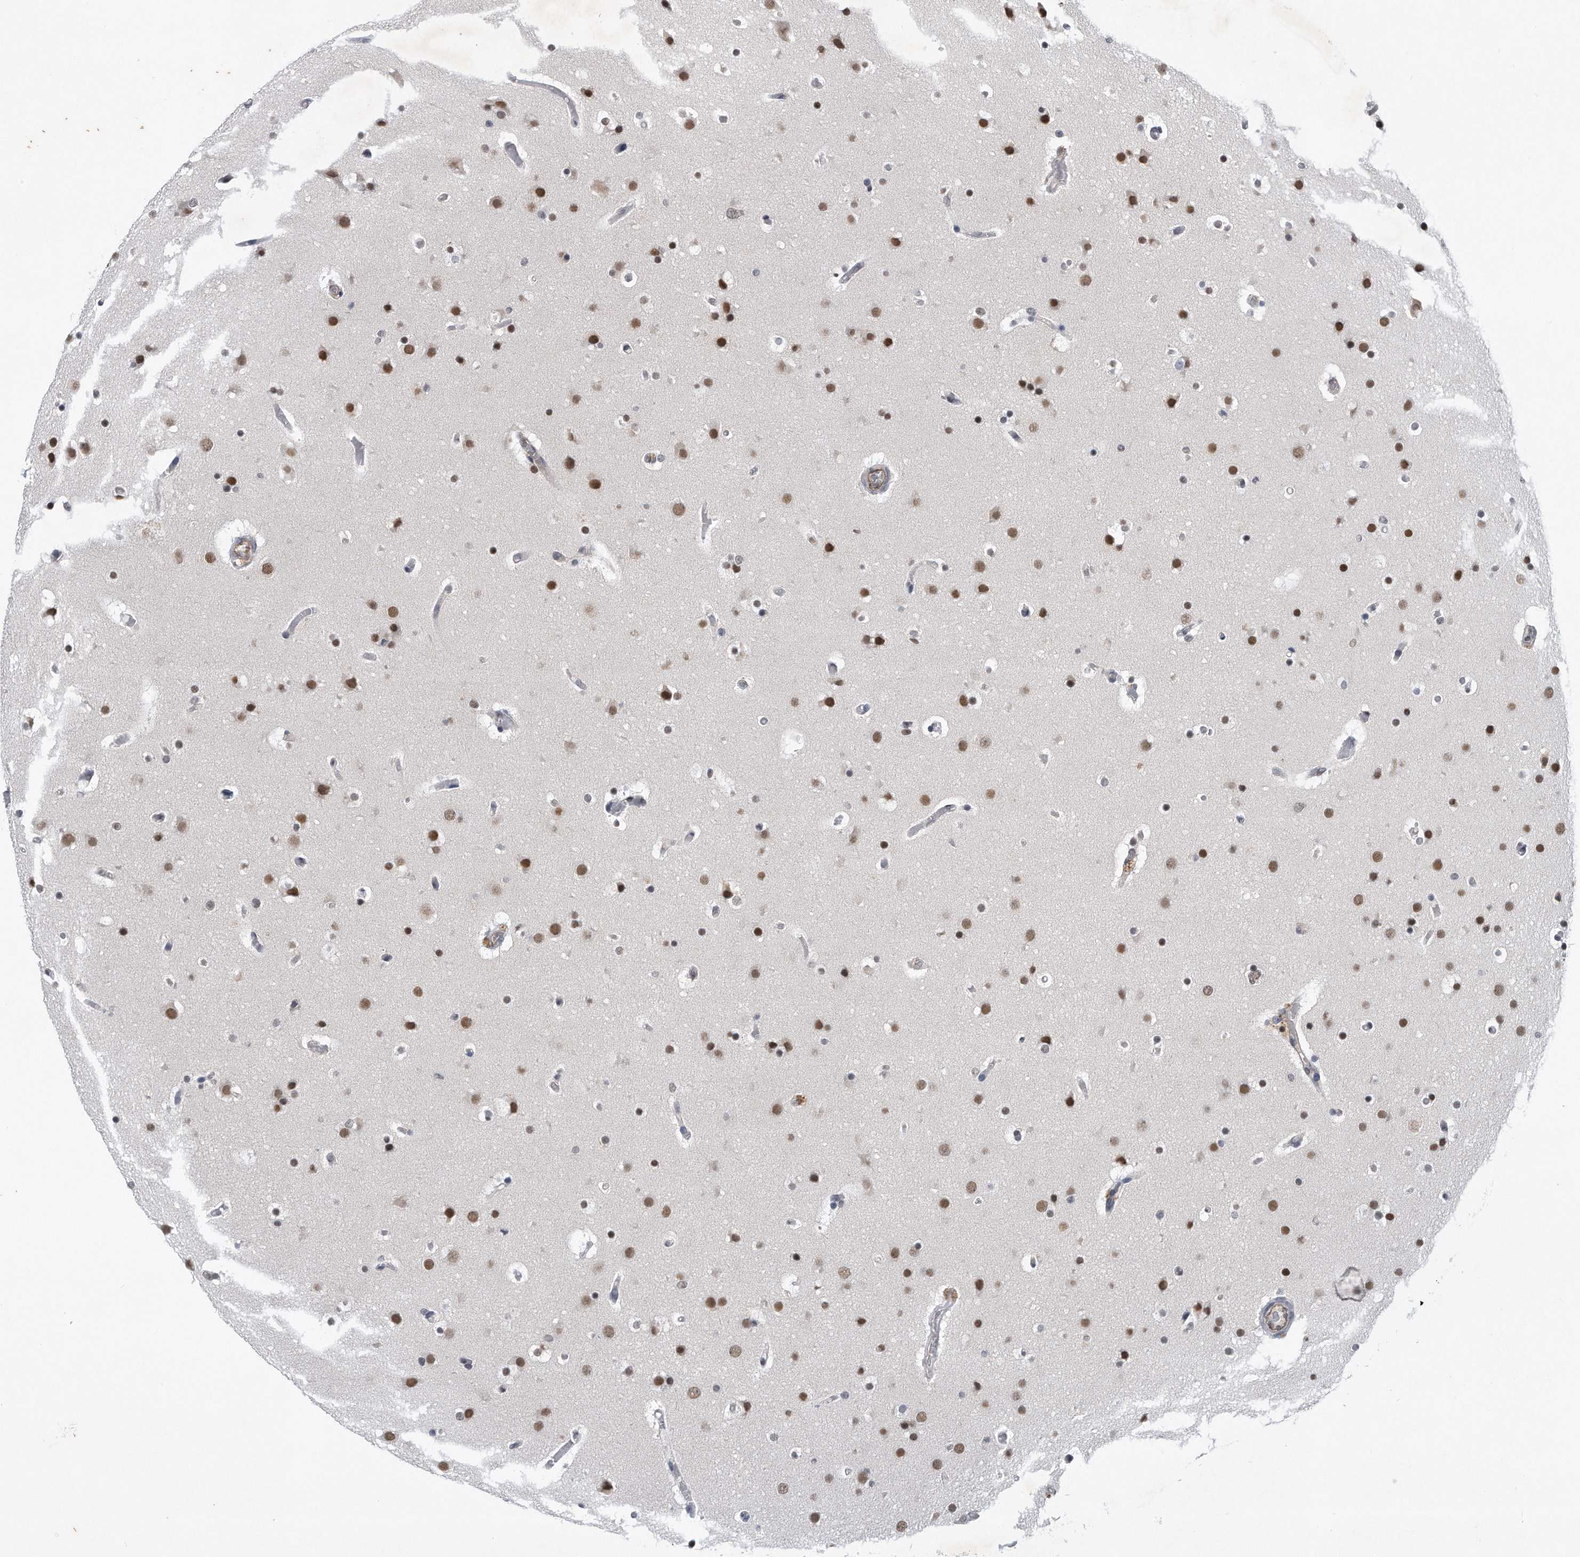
{"staining": {"intensity": "weak", "quantity": ">75%", "location": "nuclear"}, "tissue": "glioma", "cell_type": "Tumor cells", "image_type": "cancer", "snomed": [{"axis": "morphology", "description": "Glioma, malignant, High grade"}, {"axis": "topography", "description": "Cerebral cortex"}], "caption": "Weak nuclear protein expression is appreciated in approximately >75% of tumor cells in glioma. (Brightfield microscopy of DAB IHC at high magnification).", "gene": "TP53INP1", "patient": {"sex": "female", "age": 36}}